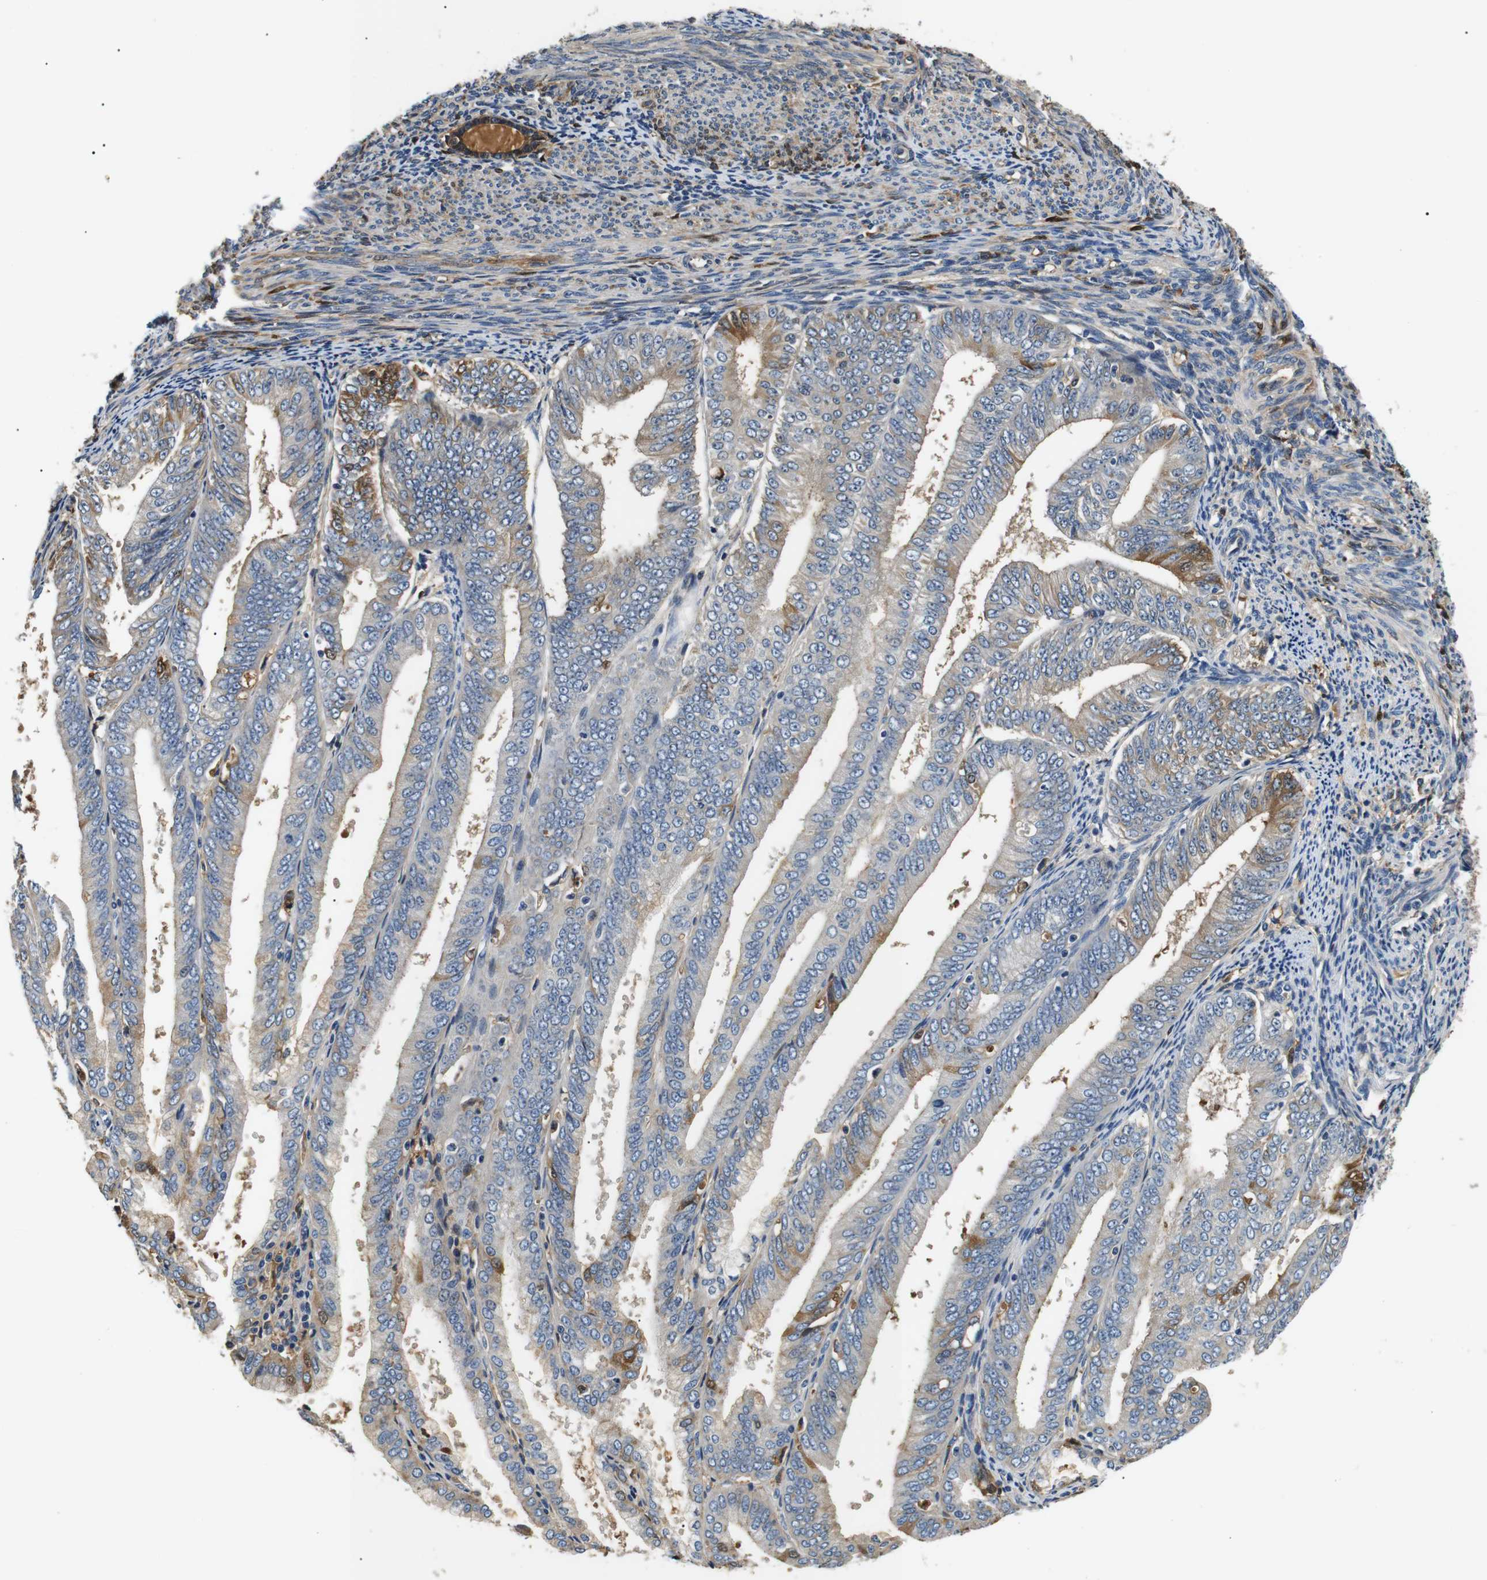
{"staining": {"intensity": "weak", "quantity": "25%-75%", "location": "cytoplasmic/membranous,nuclear"}, "tissue": "endometrial cancer", "cell_type": "Tumor cells", "image_type": "cancer", "snomed": [{"axis": "morphology", "description": "Adenocarcinoma, NOS"}, {"axis": "topography", "description": "Endometrium"}], "caption": "Adenocarcinoma (endometrial) stained for a protein exhibits weak cytoplasmic/membranous and nuclear positivity in tumor cells.", "gene": "LHCGR", "patient": {"sex": "female", "age": 63}}